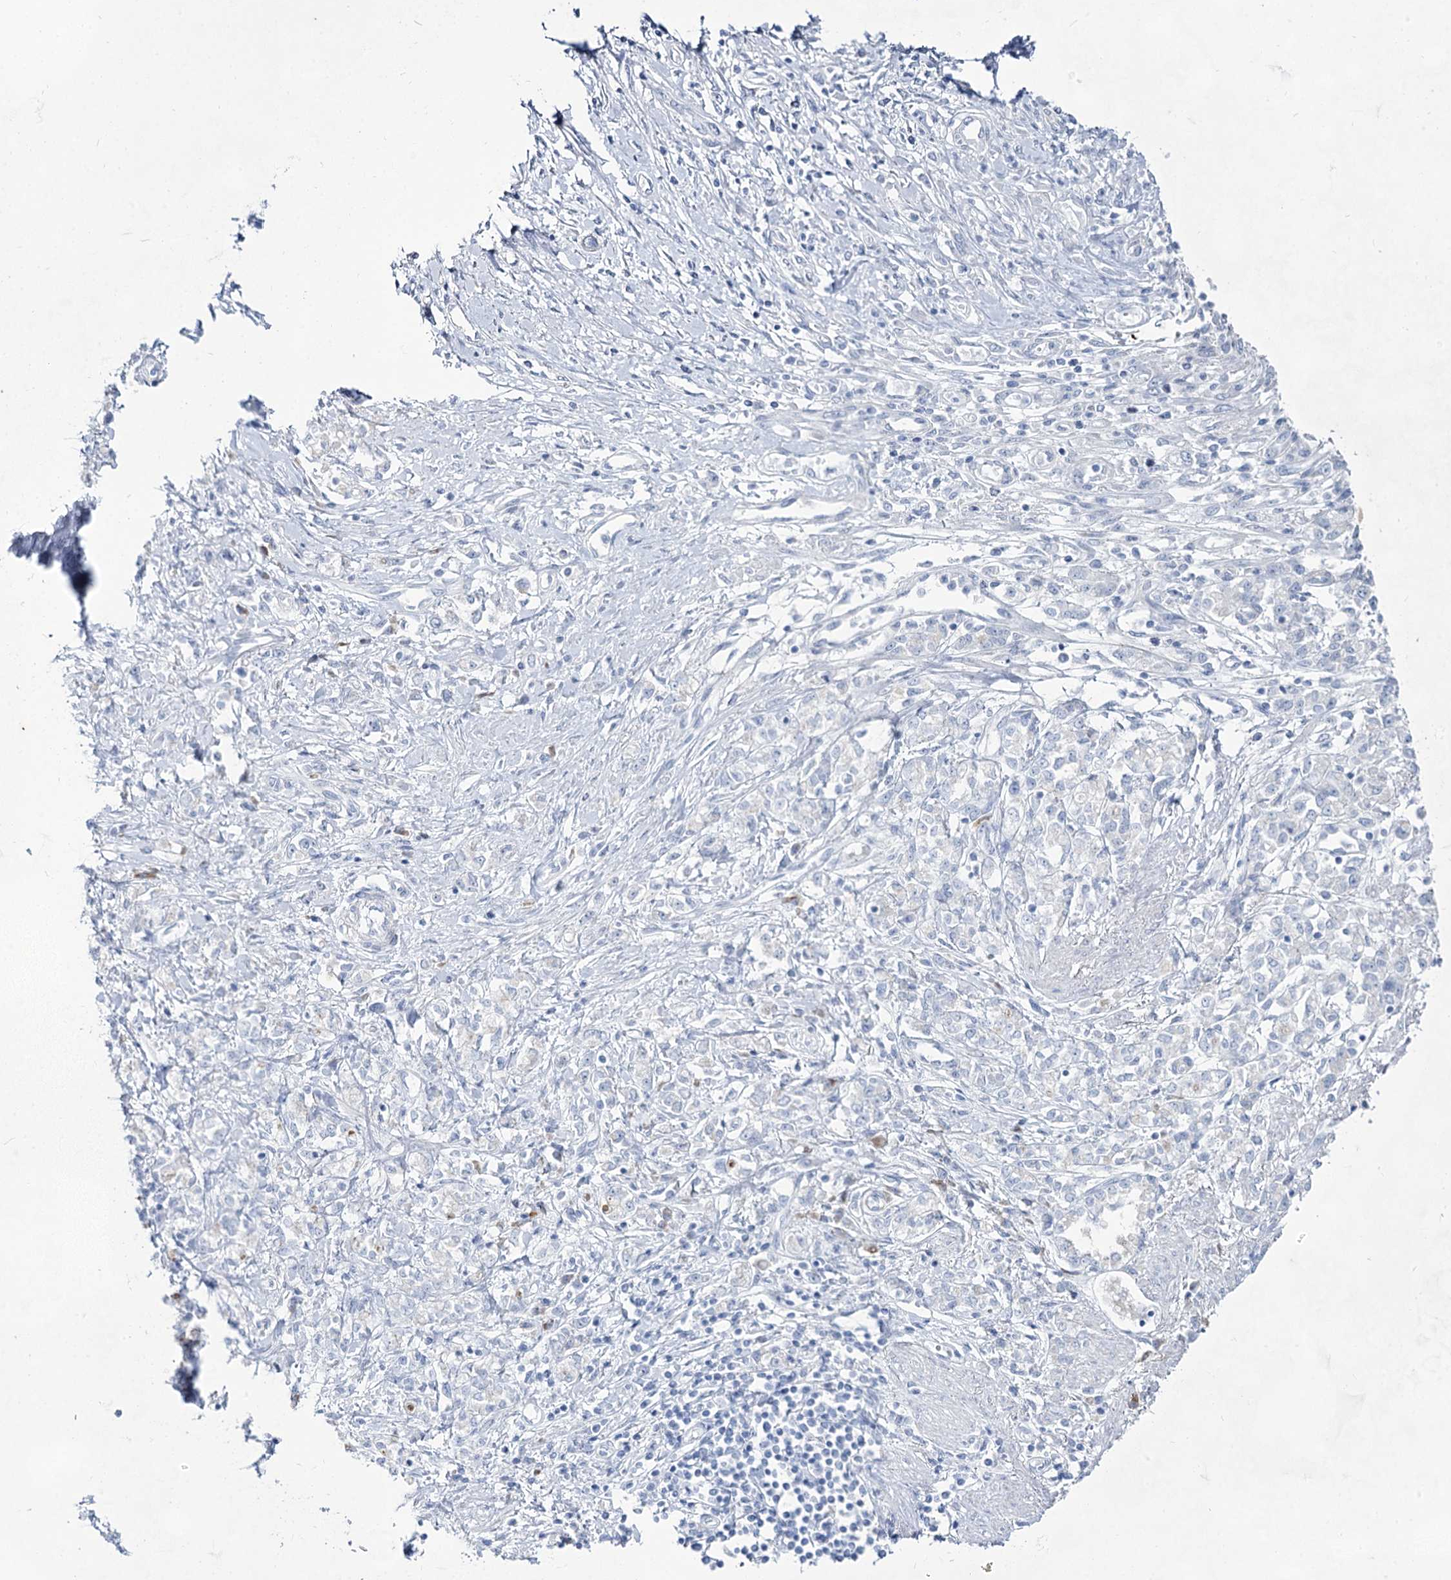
{"staining": {"intensity": "negative", "quantity": "none", "location": "none"}, "tissue": "stomach cancer", "cell_type": "Tumor cells", "image_type": "cancer", "snomed": [{"axis": "morphology", "description": "Adenocarcinoma, NOS"}, {"axis": "topography", "description": "Stomach"}], "caption": "The photomicrograph exhibits no staining of tumor cells in stomach cancer.", "gene": "ACRV1", "patient": {"sex": "female", "age": 76}}